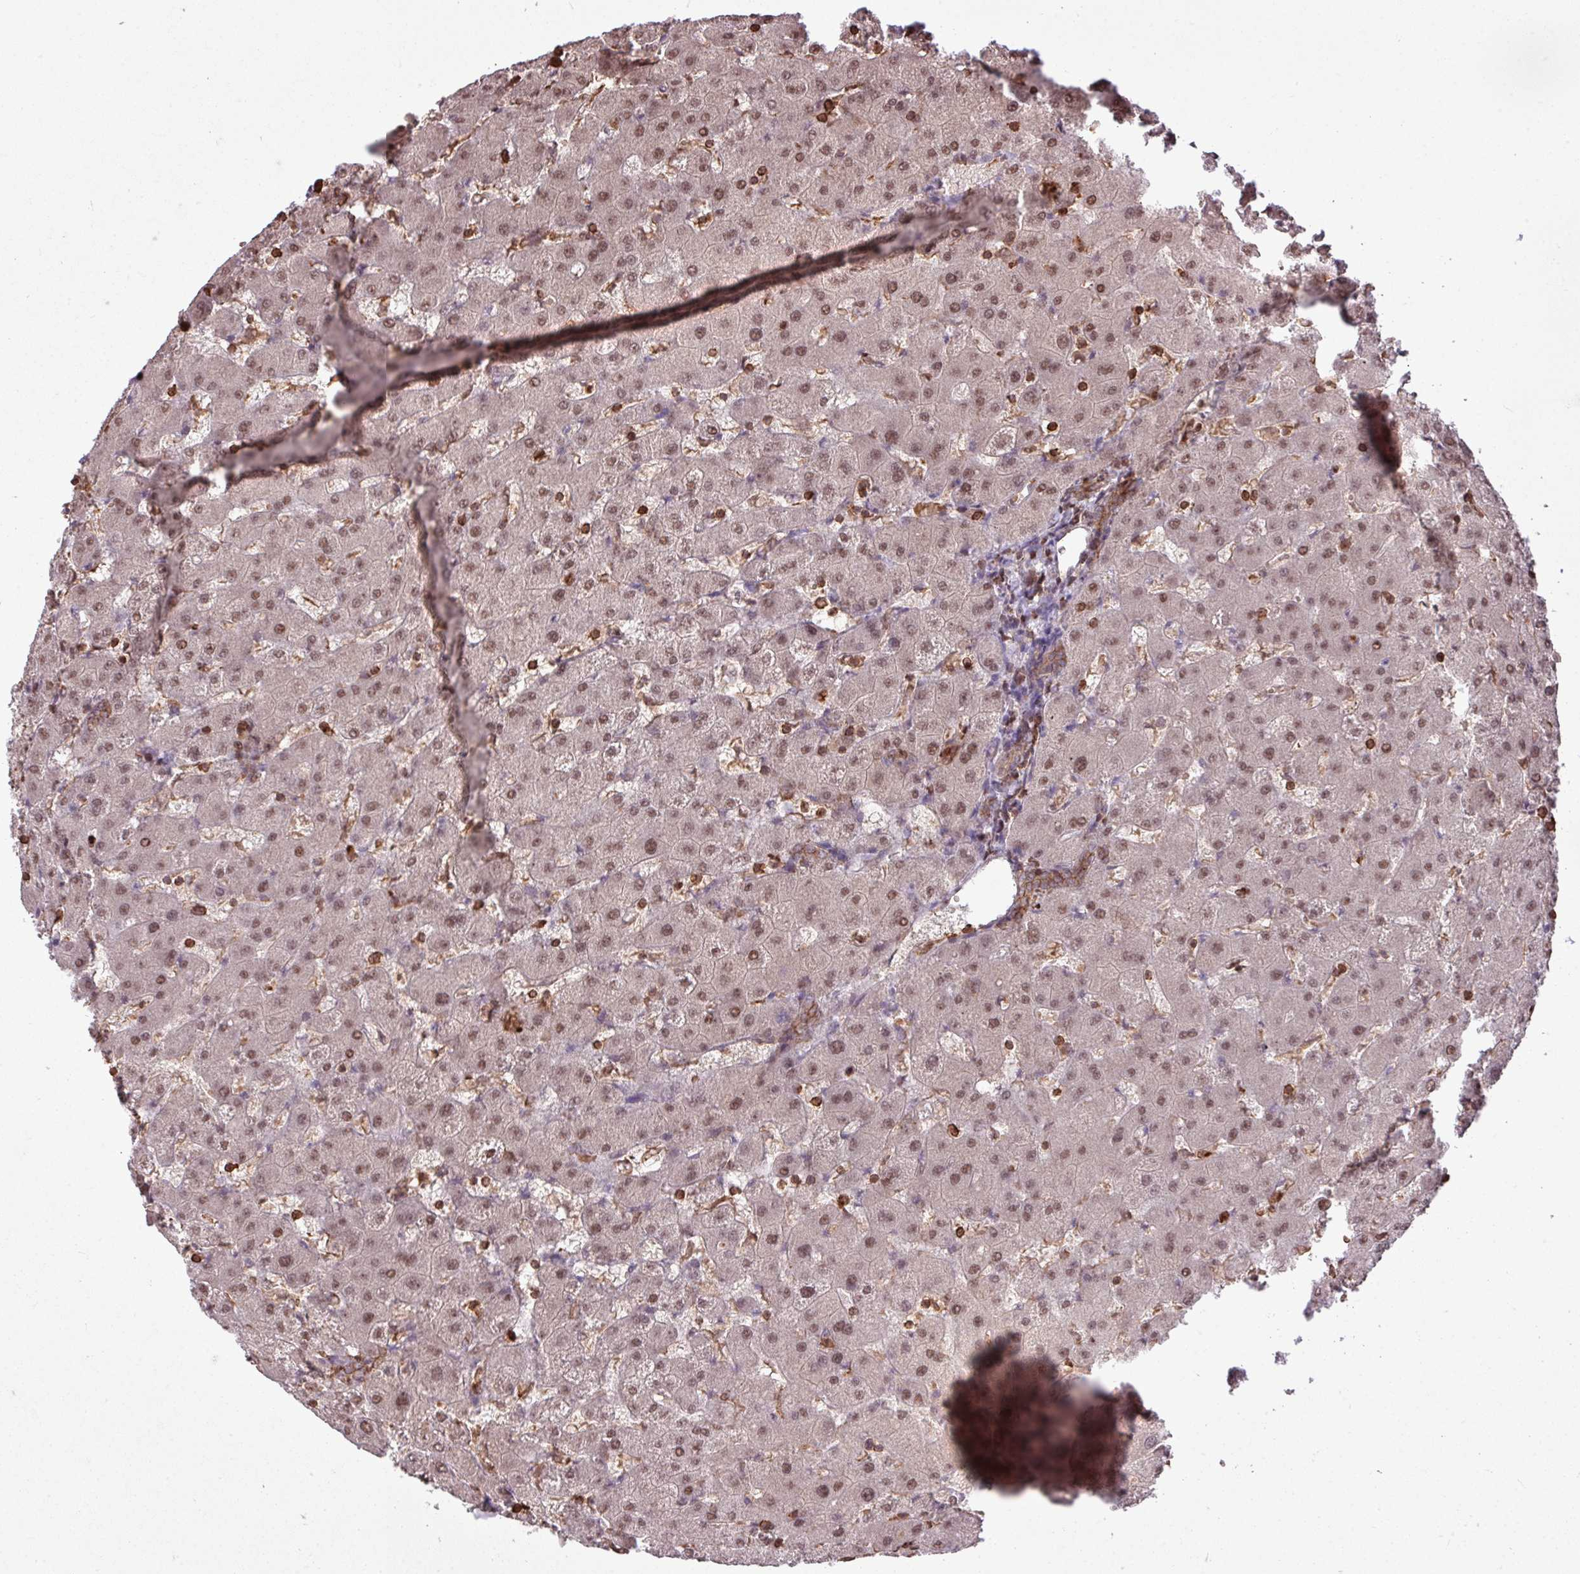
{"staining": {"intensity": "moderate", "quantity": ">75%", "location": "cytoplasmic/membranous"}, "tissue": "liver", "cell_type": "Cholangiocytes", "image_type": "normal", "snomed": [{"axis": "morphology", "description": "Normal tissue, NOS"}, {"axis": "topography", "description": "Liver"}], "caption": "Immunohistochemical staining of normal human liver reveals >75% levels of moderate cytoplasmic/membranous protein staining in approximately >75% of cholangiocytes.", "gene": "GON7", "patient": {"sex": "female", "age": 63}}